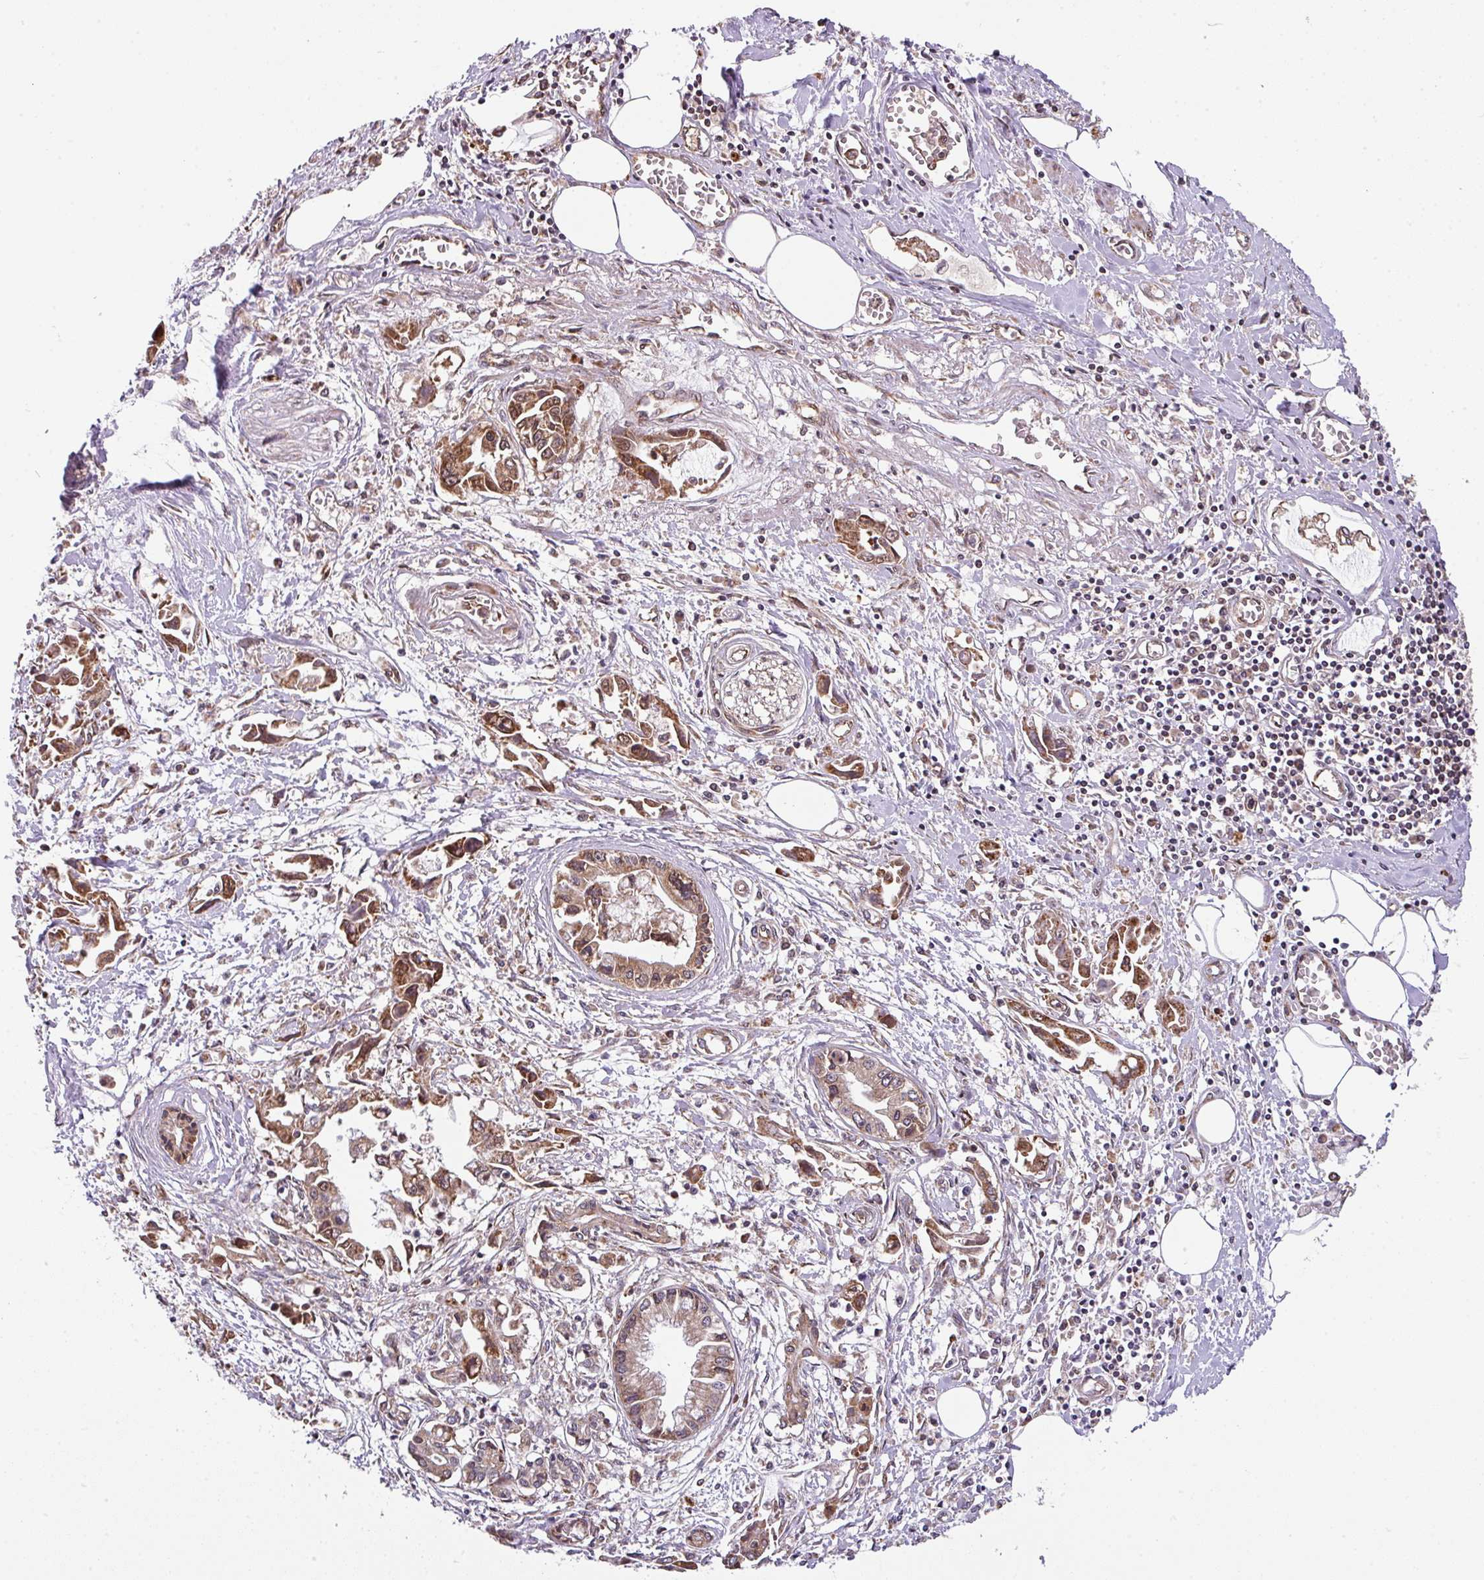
{"staining": {"intensity": "moderate", "quantity": ">75%", "location": "cytoplasmic/membranous,nuclear"}, "tissue": "pancreatic cancer", "cell_type": "Tumor cells", "image_type": "cancer", "snomed": [{"axis": "morphology", "description": "Adenocarcinoma, NOS"}, {"axis": "topography", "description": "Pancreas"}], "caption": "DAB (3,3'-diaminobenzidine) immunohistochemical staining of pancreatic cancer exhibits moderate cytoplasmic/membranous and nuclear protein positivity in about >75% of tumor cells.", "gene": "PLK1", "patient": {"sex": "male", "age": 84}}